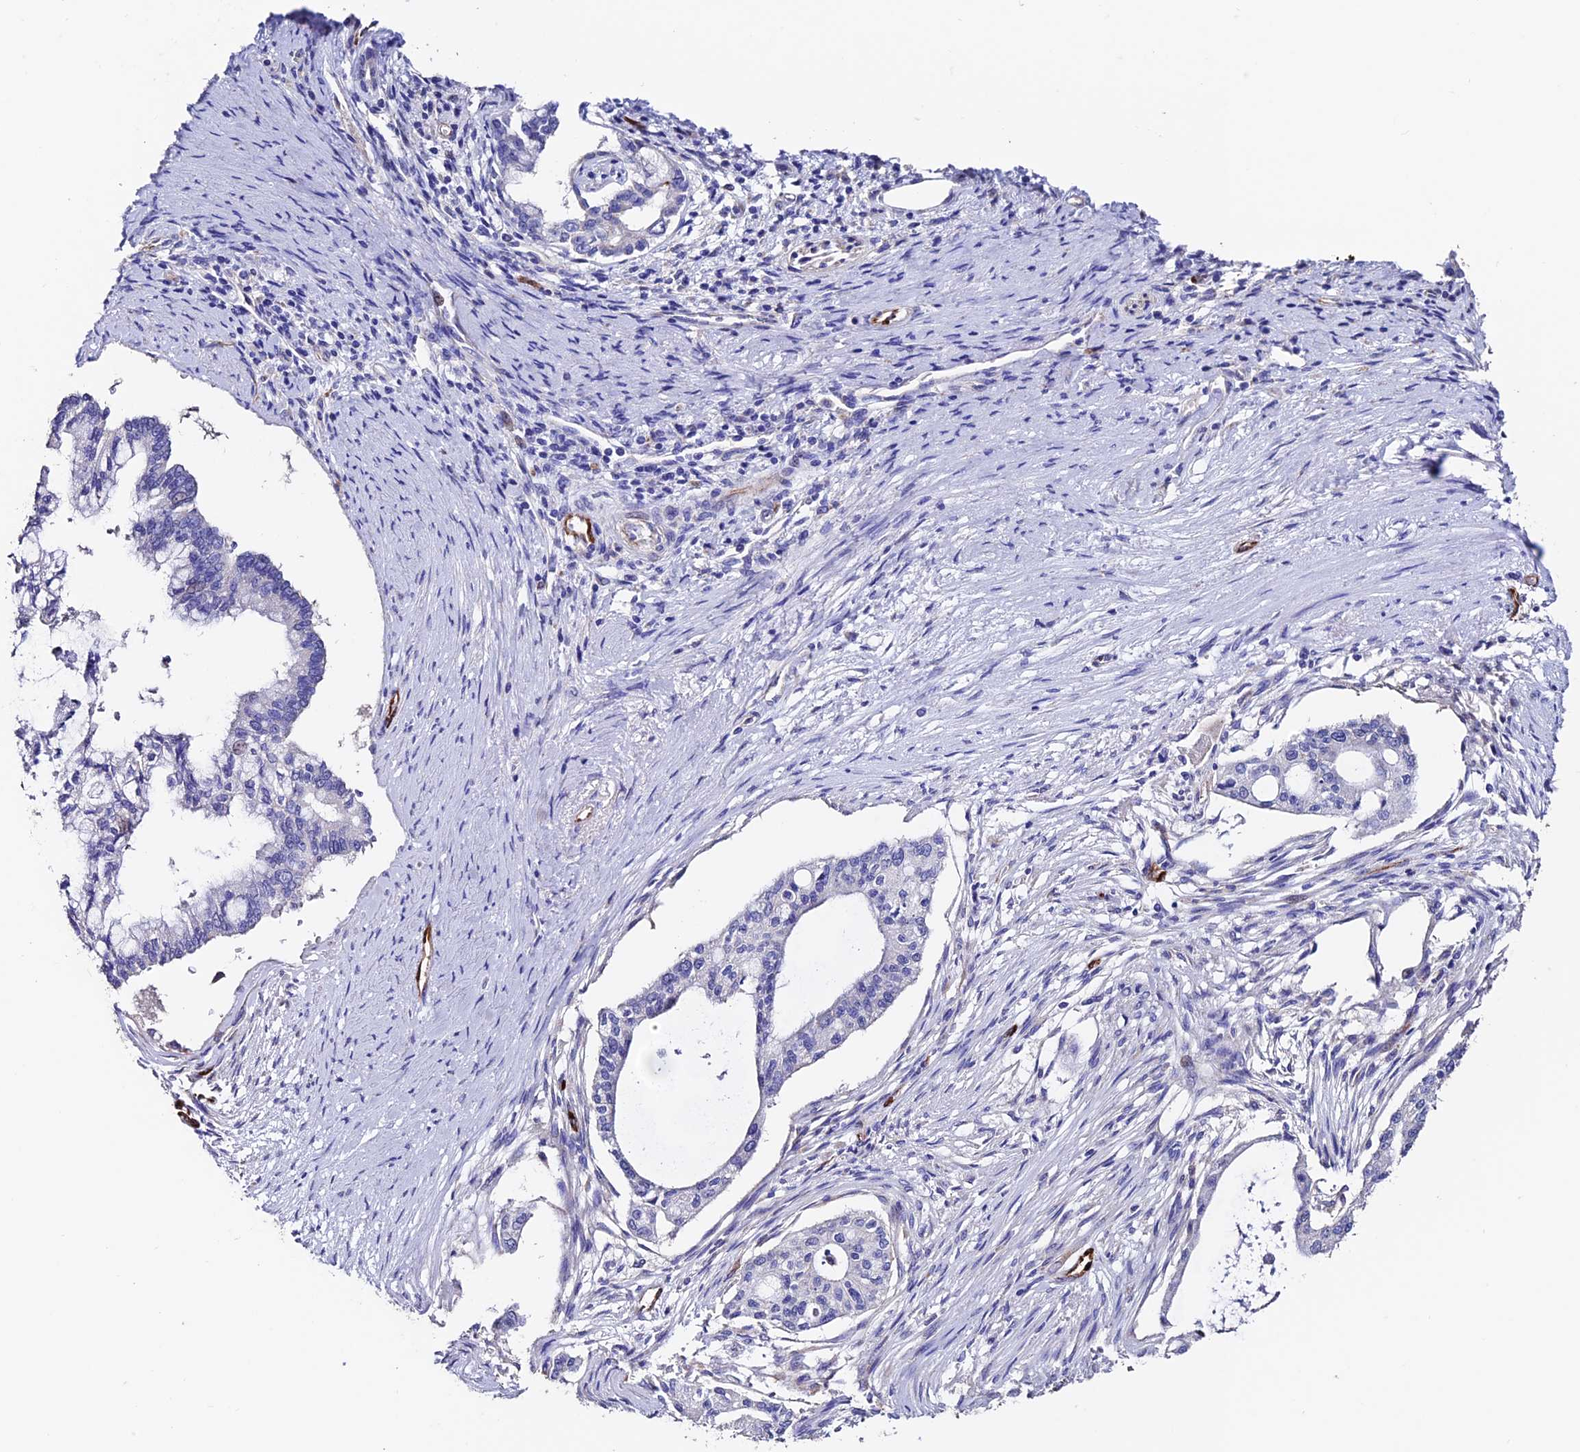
{"staining": {"intensity": "negative", "quantity": "none", "location": "none"}, "tissue": "pancreatic cancer", "cell_type": "Tumor cells", "image_type": "cancer", "snomed": [{"axis": "morphology", "description": "Adenocarcinoma, NOS"}, {"axis": "topography", "description": "Pancreas"}], "caption": "Pancreatic cancer (adenocarcinoma) was stained to show a protein in brown. There is no significant positivity in tumor cells.", "gene": "ESM1", "patient": {"sex": "male", "age": 46}}